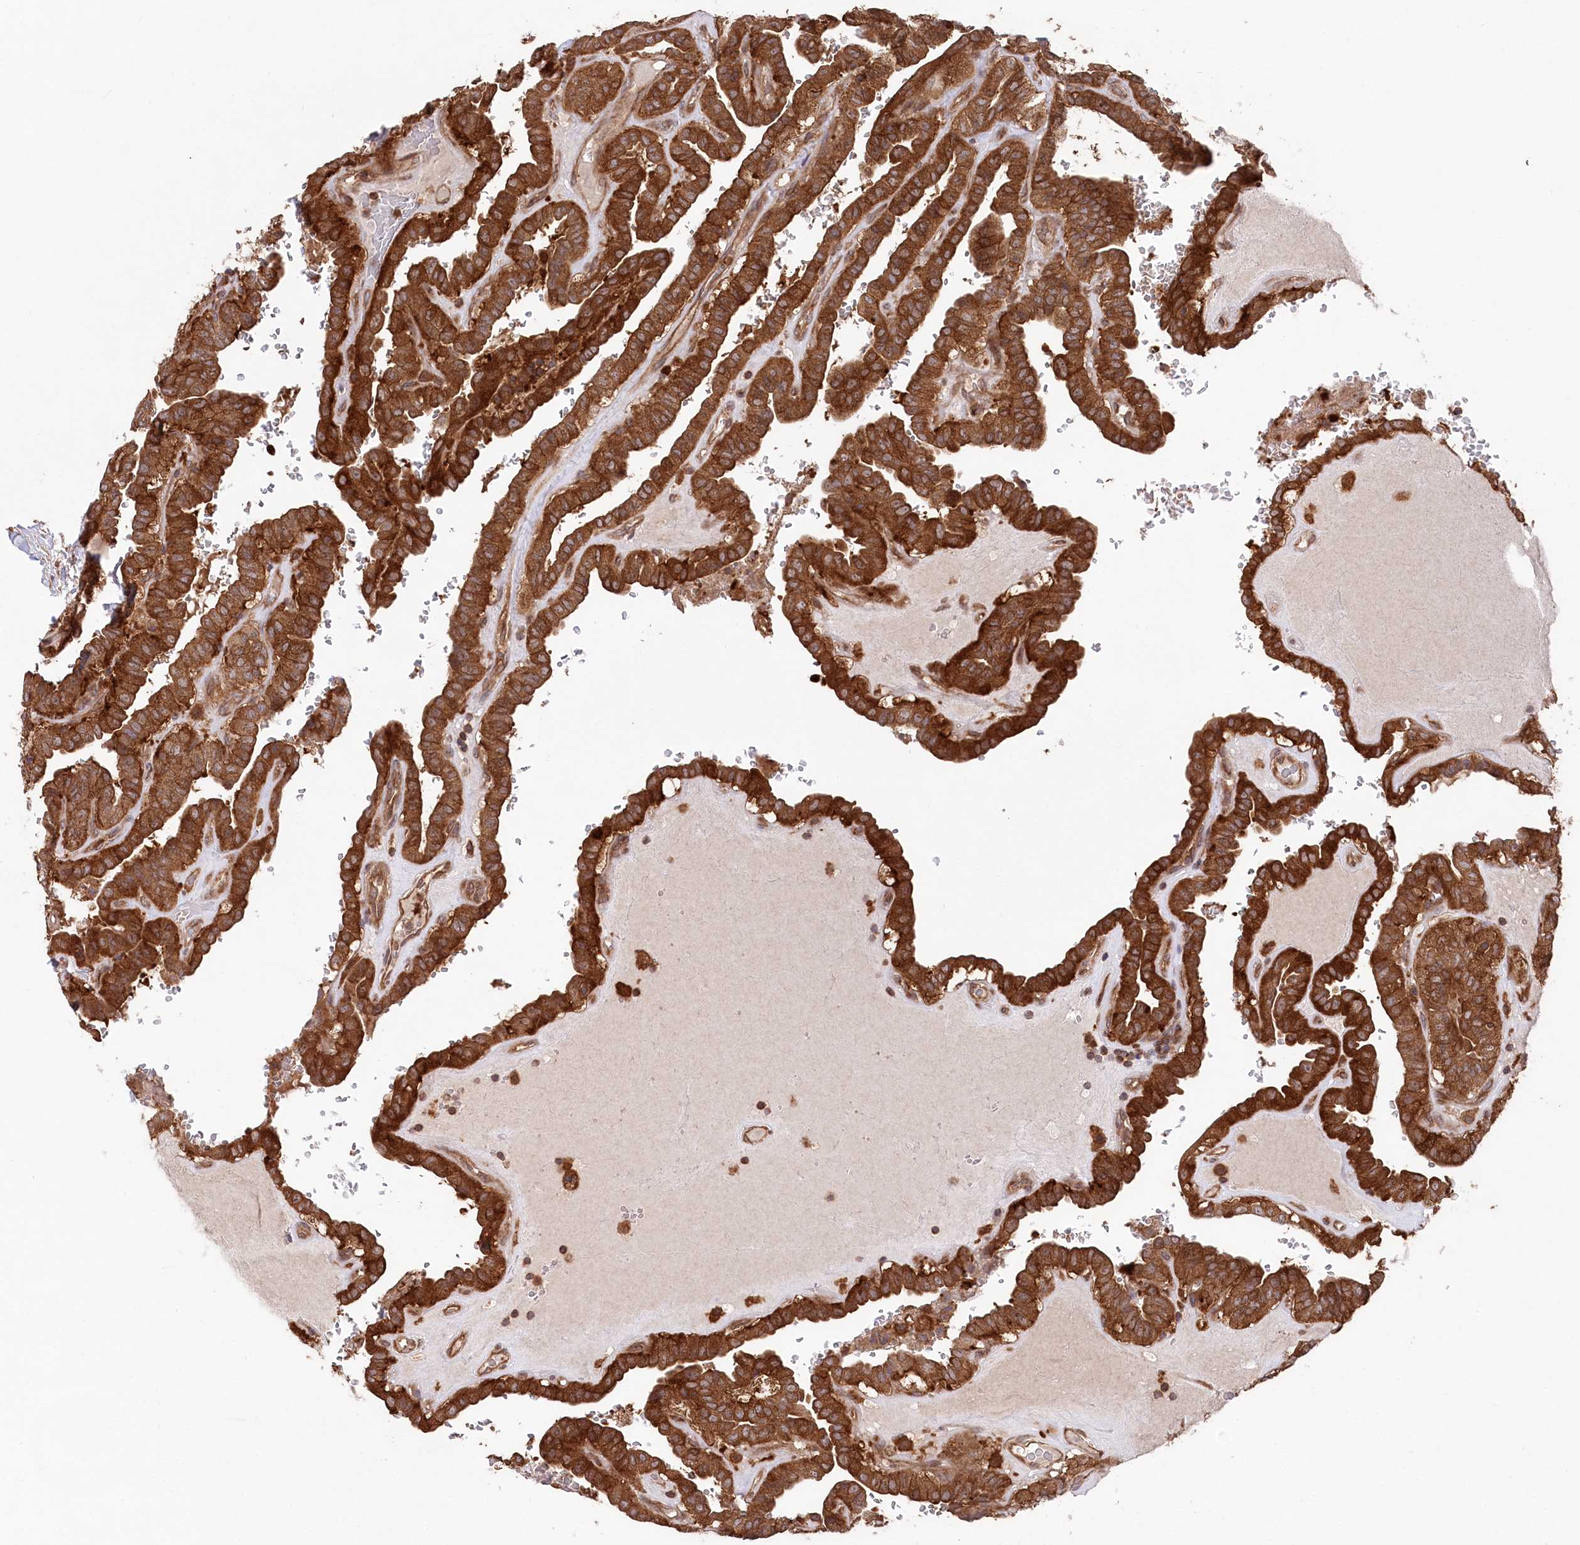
{"staining": {"intensity": "strong", "quantity": ">75%", "location": "cytoplasmic/membranous"}, "tissue": "thyroid cancer", "cell_type": "Tumor cells", "image_type": "cancer", "snomed": [{"axis": "morphology", "description": "Papillary adenocarcinoma, NOS"}, {"axis": "topography", "description": "Thyroid gland"}], "caption": "Immunohistochemical staining of human thyroid cancer (papillary adenocarcinoma) displays high levels of strong cytoplasmic/membranous staining in about >75% of tumor cells. (Stains: DAB (3,3'-diaminobenzidine) in brown, nuclei in blue, Microscopy: brightfield microscopy at high magnification).", "gene": "PPP1R21", "patient": {"sex": "male", "age": 77}}